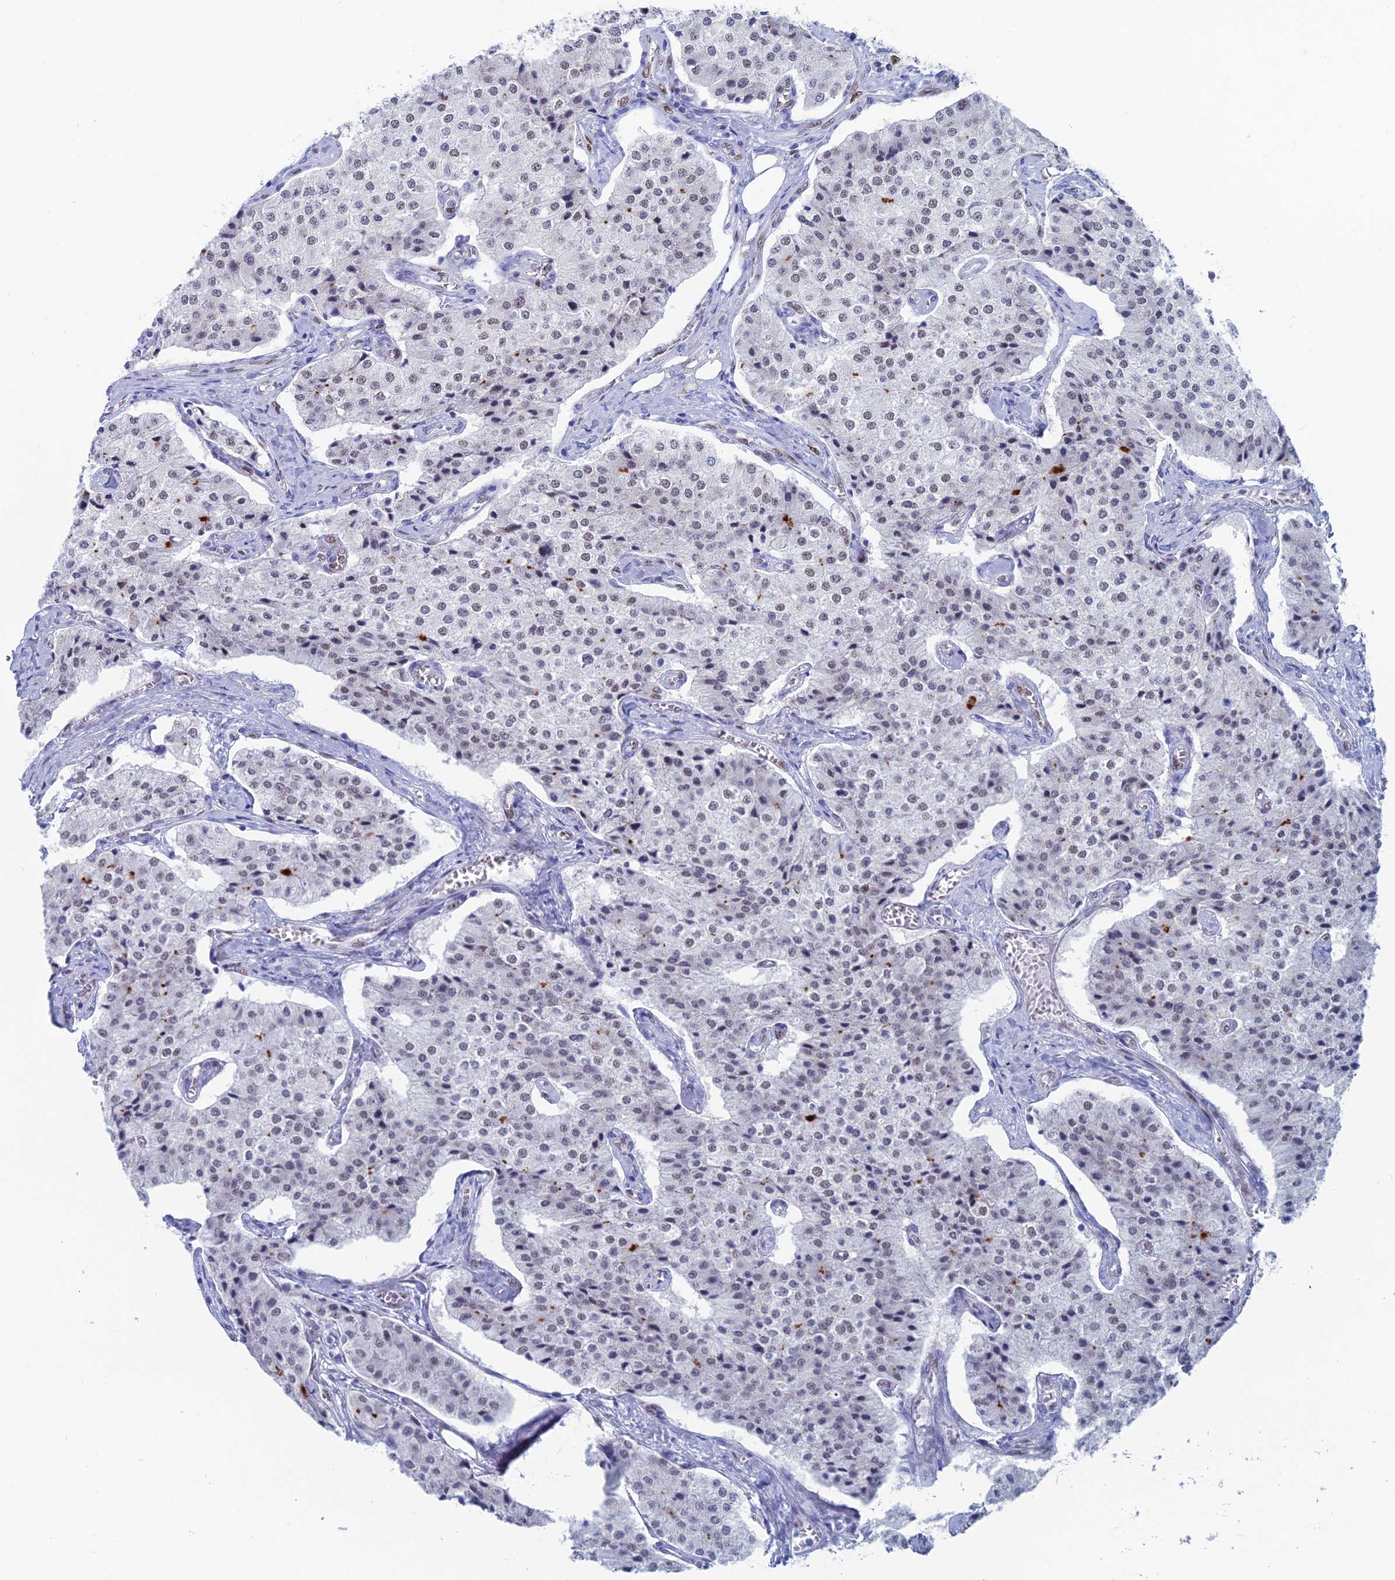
{"staining": {"intensity": "weak", "quantity": "25%-75%", "location": "nuclear"}, "tissue": "carcinoid", "cell_type": "Tumor cells", "image_type": "cancer", "snomed": [{"axis": "morphology", "description": "Carcinoid, malignant, NOS"}, {"axis": "topography", "description": "Colon"}], "caption": "Weak nuclear protein staining is present in approximately 25%-75% of tumor cells in malignant carcinoid.", "gene": "NOL4L", "patient": {"sex": "female", "age": 52}}